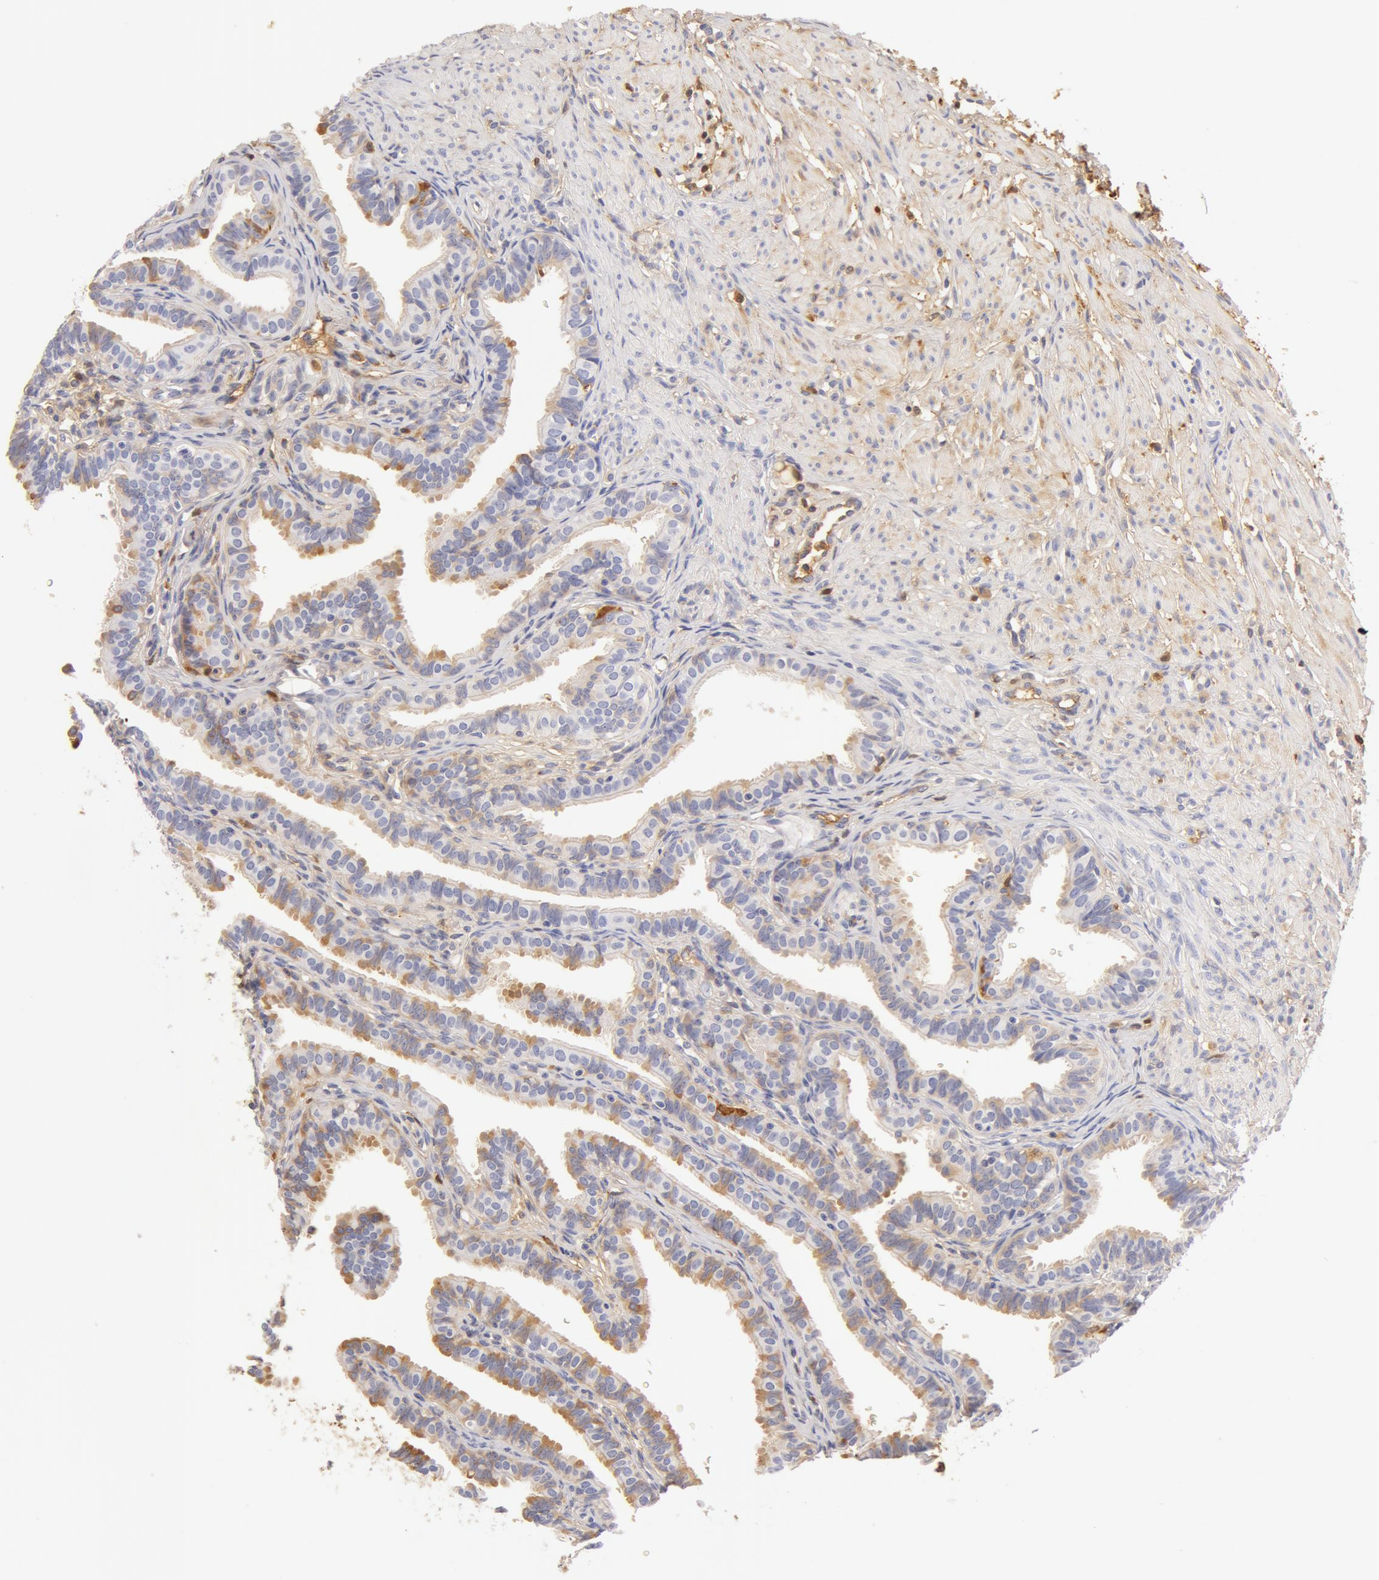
{"staining": {"intensity": "moderate", "quantity": "<25%", "location": "cytoplasmic/membranous"}, "tissue": "fallopian tube", "cell_type": "Glandular cells", "image_type": "normal", "snomed": [{"axis": "morphology", "description": "Normal tissue, NOS"}, {"axis": "topography", "description": "Fallopian tube"}], "caption": "Normal fallopian tube reveals moderate cytoplasmic/membranous staining in approximately <25% of glandular cells Immunohistochemistry stains the protein in brown and the nuclei are stained blue..", "gene": "GC", "patient": {"sex": "female", "age": 32}}